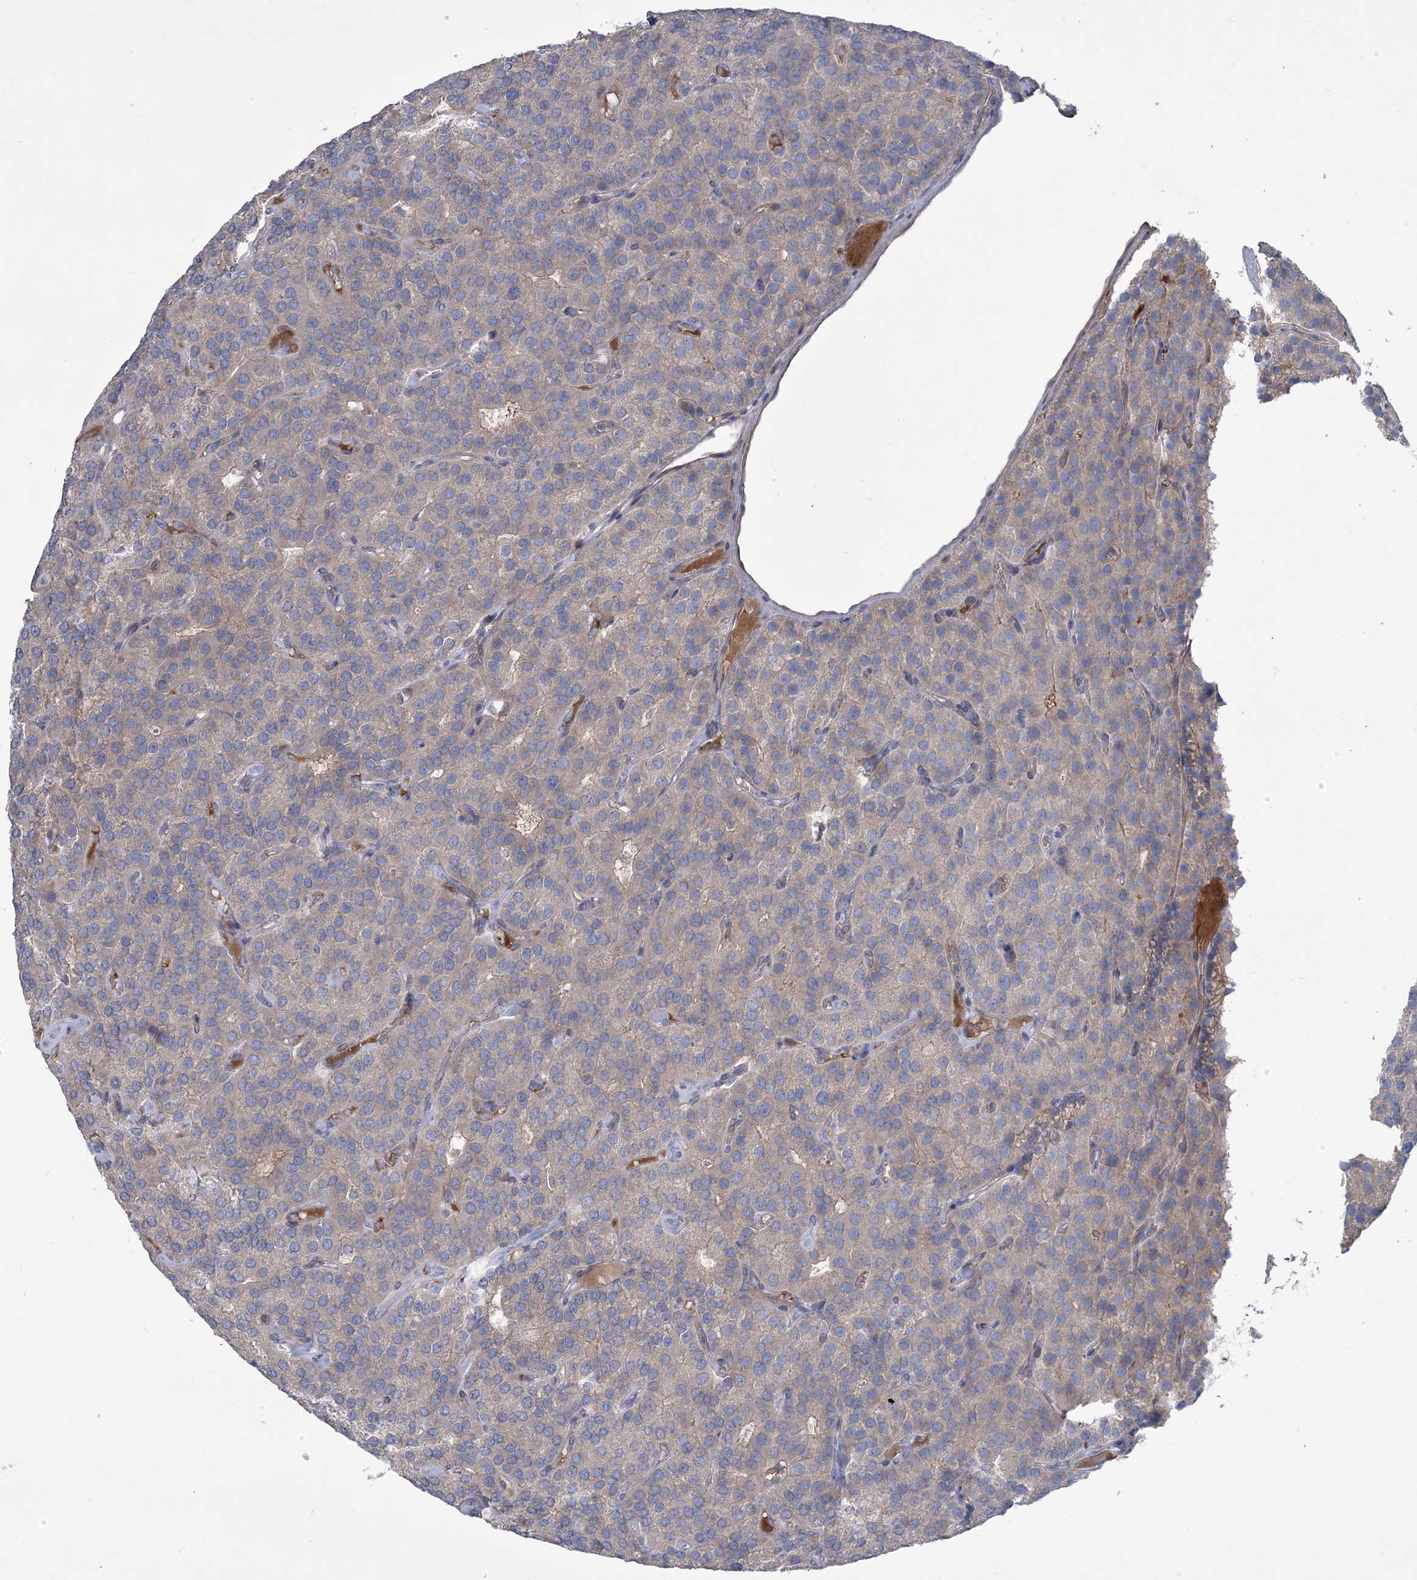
{"staining": {"intensity": "negative", "quantity": "none", "location": "none"}, "tissue": "parathyroid gland", "cell_type": "Glandular cells", "image_type": "normal", "snomed": [{"axis": "morphology", "description": "Normal tissue, NOS"}, {"axis": "morphology", "description": "Adenoma, NOS"}, {"axis": "topography", "description": "Parathyroid gland"}], "caption": "Immunohistochemistry photomicrograph of unremarkable parathyroid gland: human parathyroid gland stained with DAB (3,3'-diaminobenzidine) demonstrates no significant protein staining in glandular cells.", "gene": "WBP1L", "patient": {"sex": "female", "age": 86}}